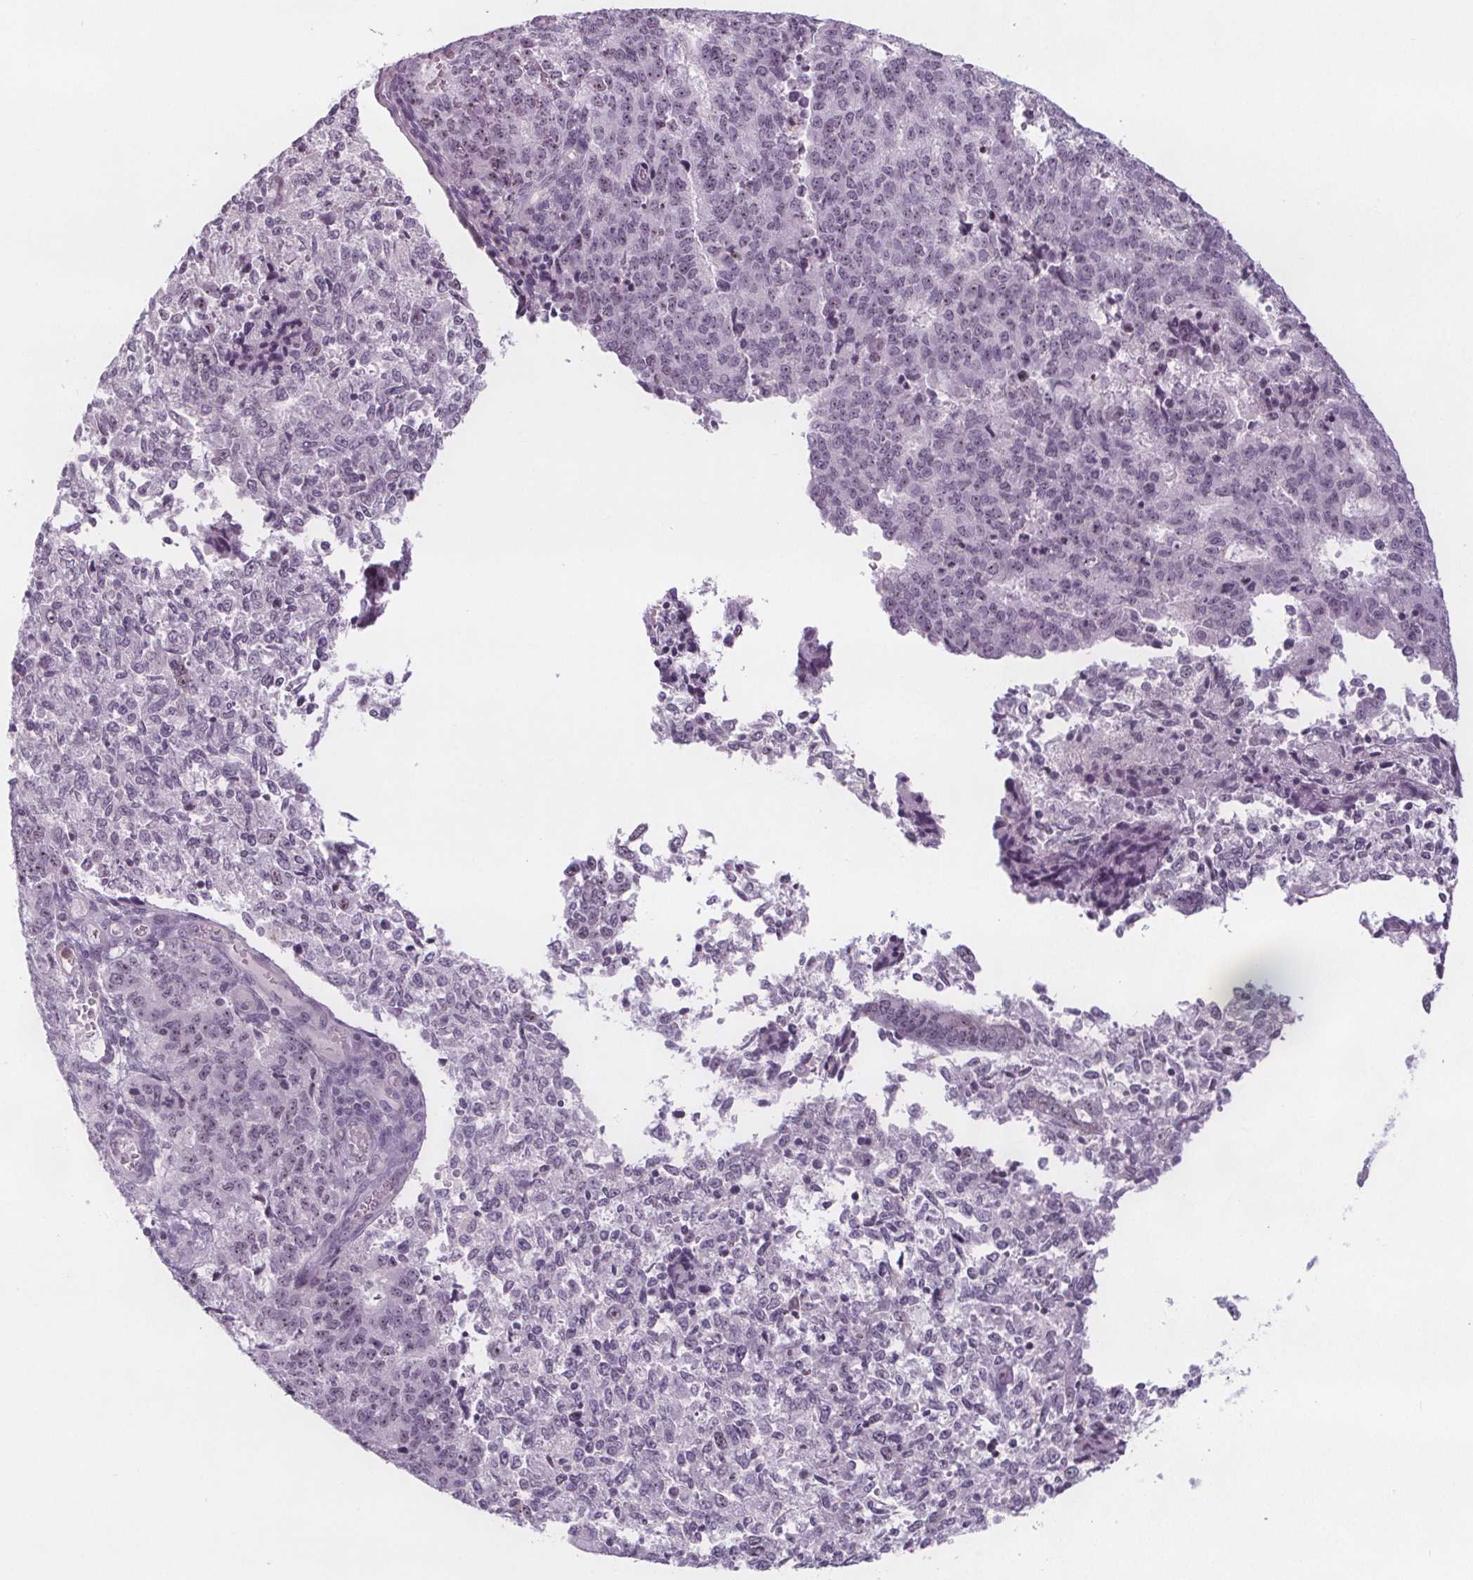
{"staining": {"intensity": "weak", "quantity": "<25%", "location": "nuclear"}, "tissue": "endometrial cancer", "cell_type": "Tumor cells", "image_type": "cancer", "snomed": [{"axis": "morphology", "description": "Adenocarcinoma, NOS"}, {"axis": "topography", "description": "Endometrium"}], "caption": "This is an immunohistochemistry (IHC) photomicrograph of human endometrial adenocarcinoma. There is no expression in tumor cells.", "gene": "NOLC1", "patient": {"sex": "female", "age": 50}}